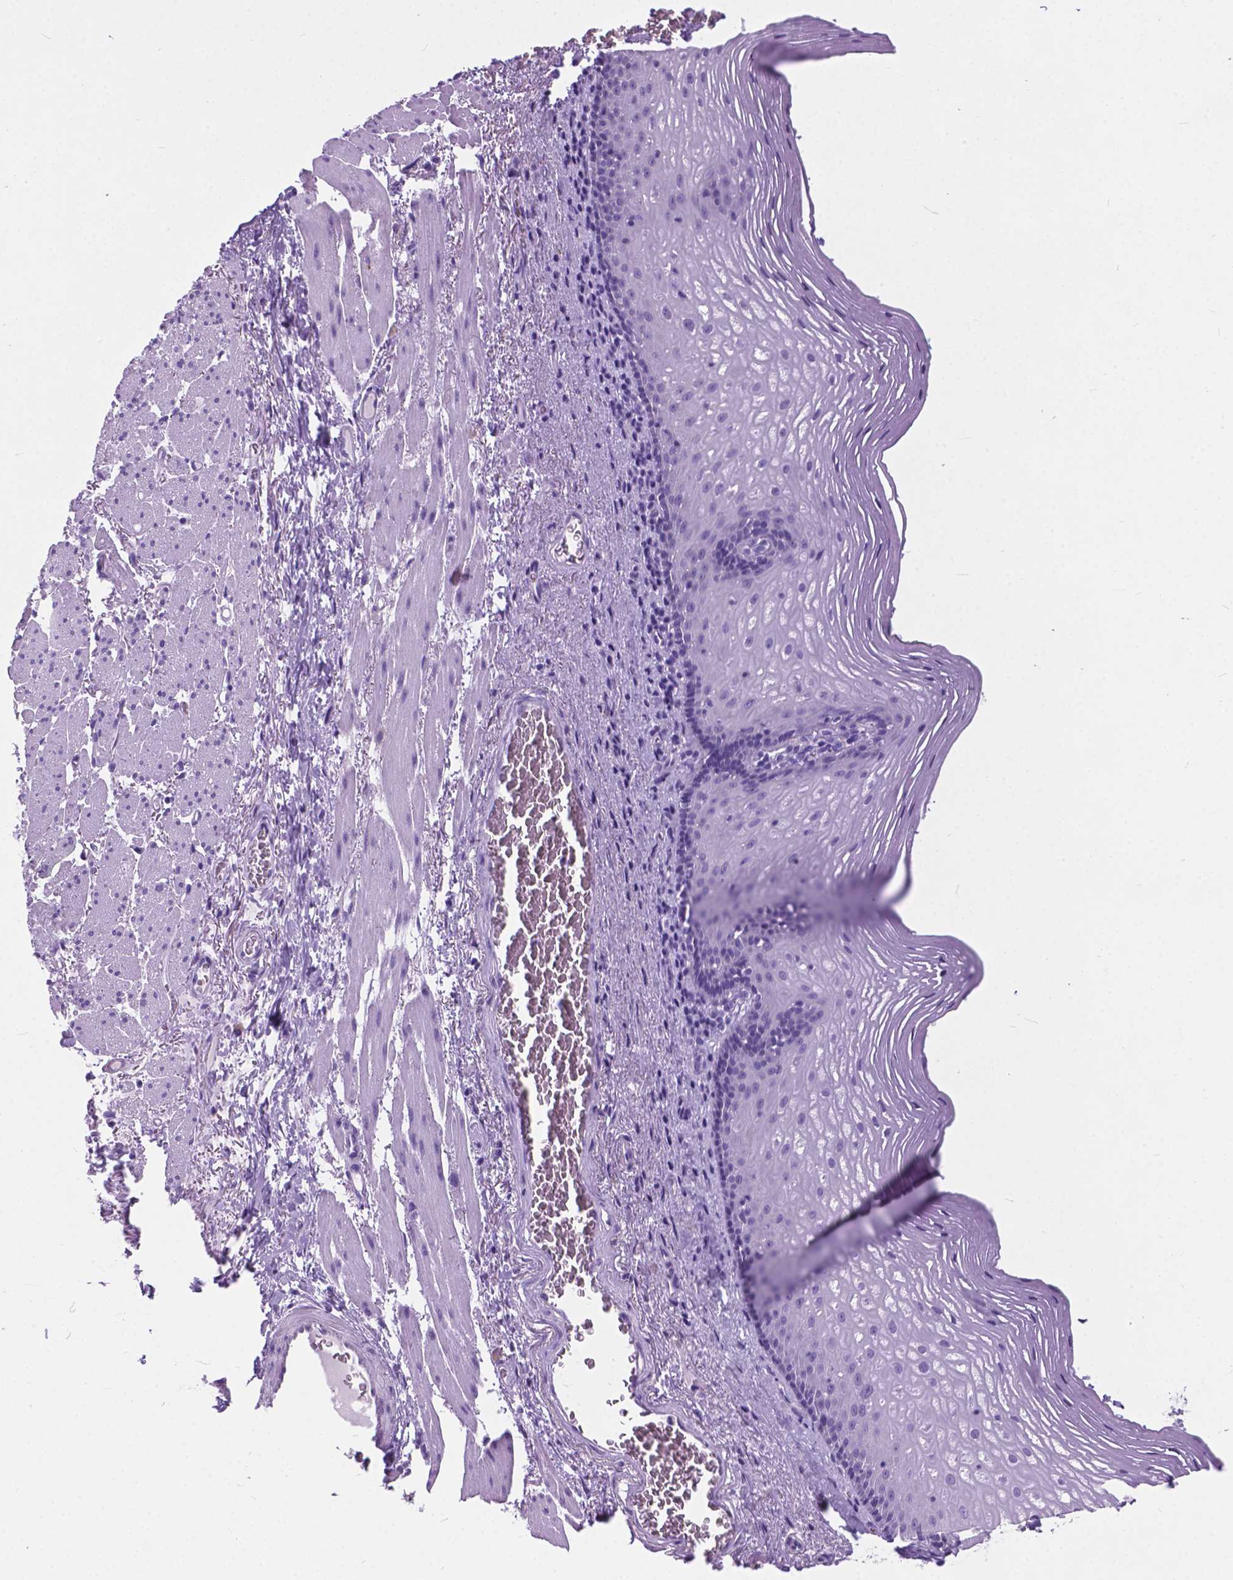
{"staining": {"intensity": "negative", "quantity": "none", "location": "none"}, "tissue": "esophagus", "cell_type": "Squamous epithelial cells", "image_type": "normal", "snomed": [{"axis": "morphology", "description": "Normal tissue, NOS"}, {"axis": "topography", "description": "Esophagus"}], "caption": "Squamous epithelial cells show no significant protein staining in unremarkable esophagus. Brightfield microscopy of immunohistochemistry stained with DAB (brown) and hematoxylin (blue), captured at high magnification.", "gene": "ARMS2", "patient": {"sex": "male", "age": 76}}